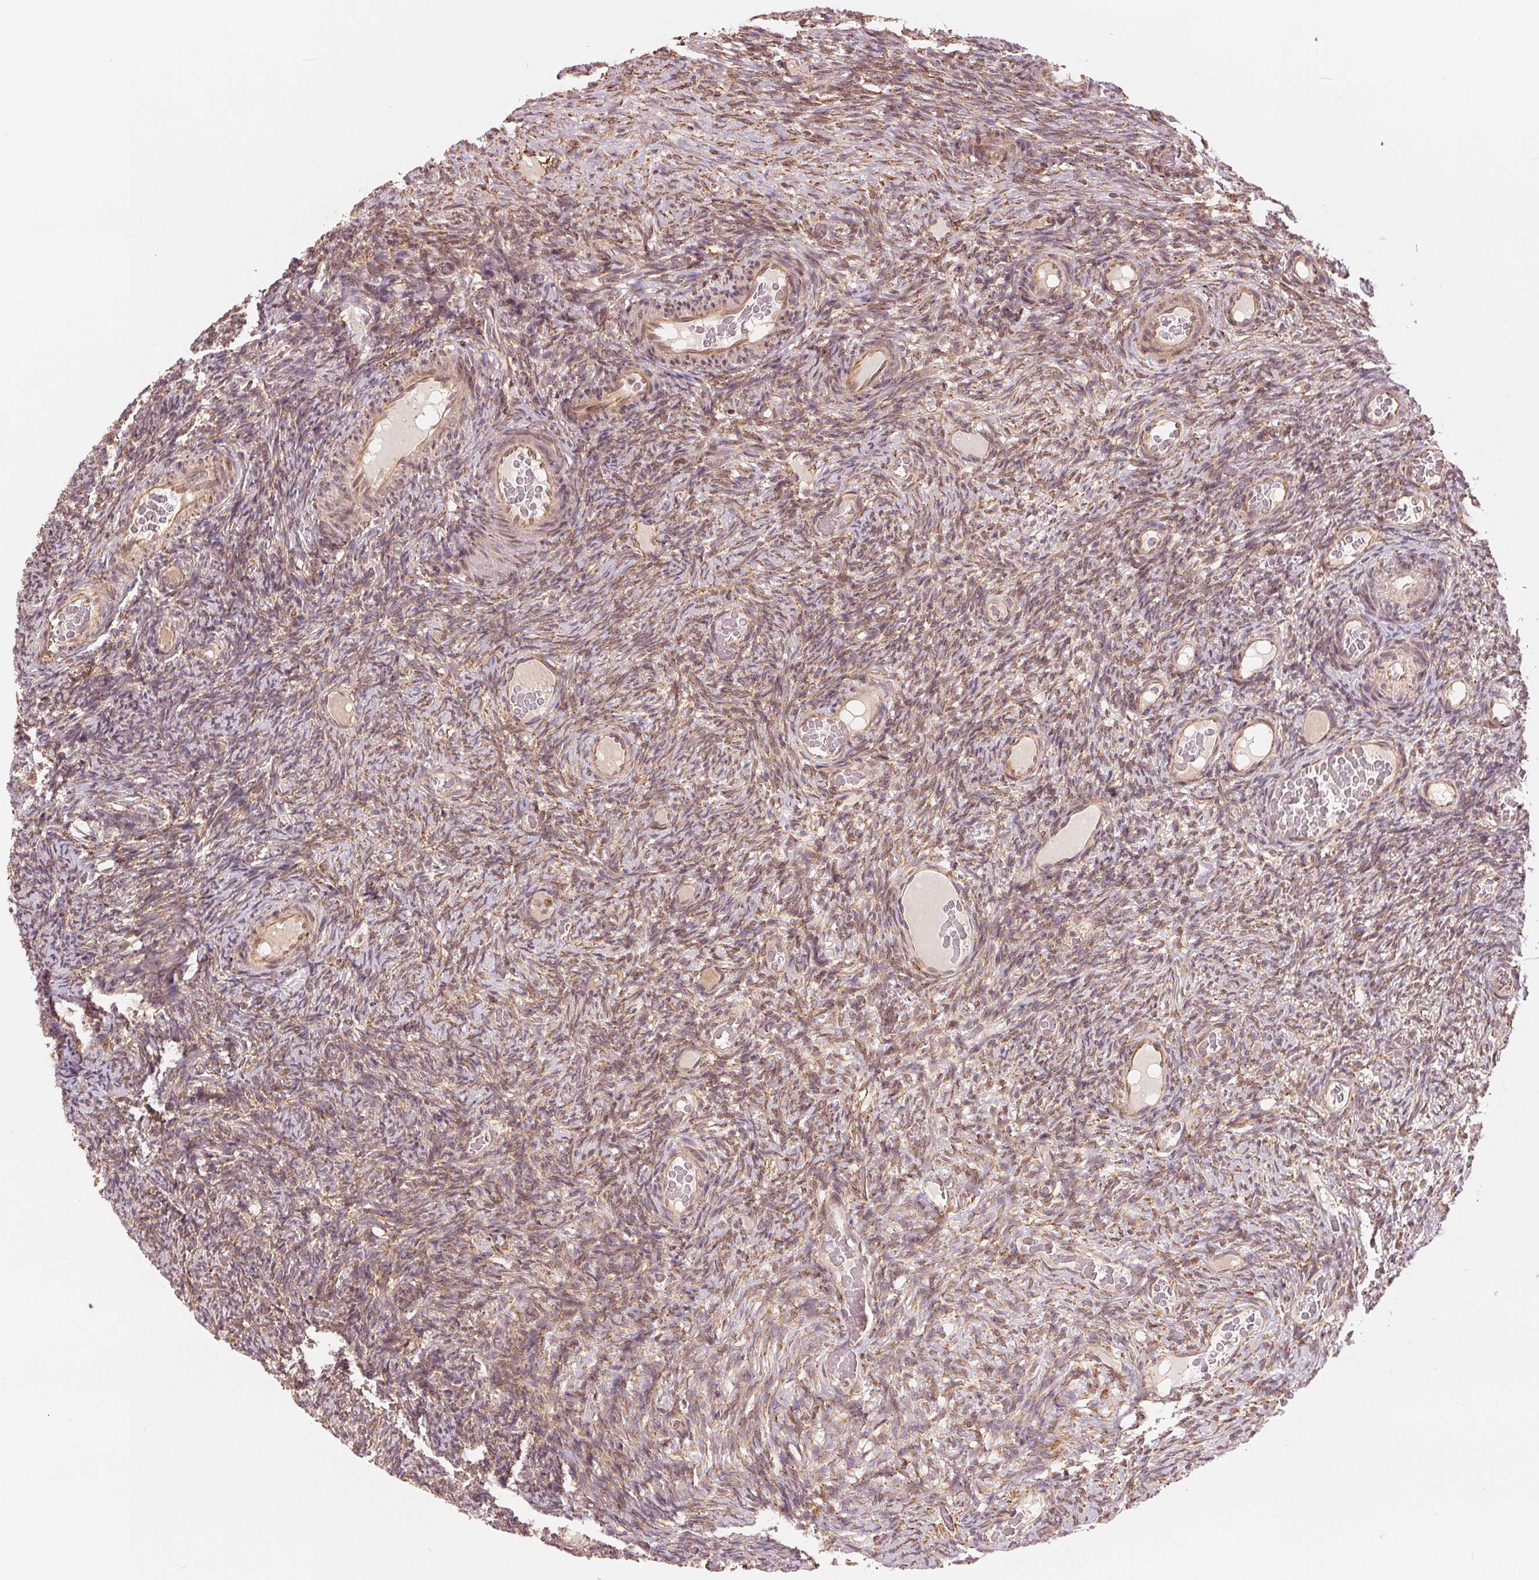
{"staining": {"intensity": "moderate", "quantity": ">75%", "location": "cytoplasmic/membranous"}, "tissue": "ovary", "cell_type": "Ovarian stroma cells", "image_type": "normal", "snomed": [{"axis": "morphology", "description": "Normal tissue, NOS"}, {"axis": "topography", "description": "Ovary"}], "caption": "Immunohistochemical staining of normal ovary demonstrates moderate cytoplasmic/membranous protein positivity in about >75% of ovarian stroma cells.", "gene": "SLC20A1", "patient": {"sex": "female", "age": 34}}